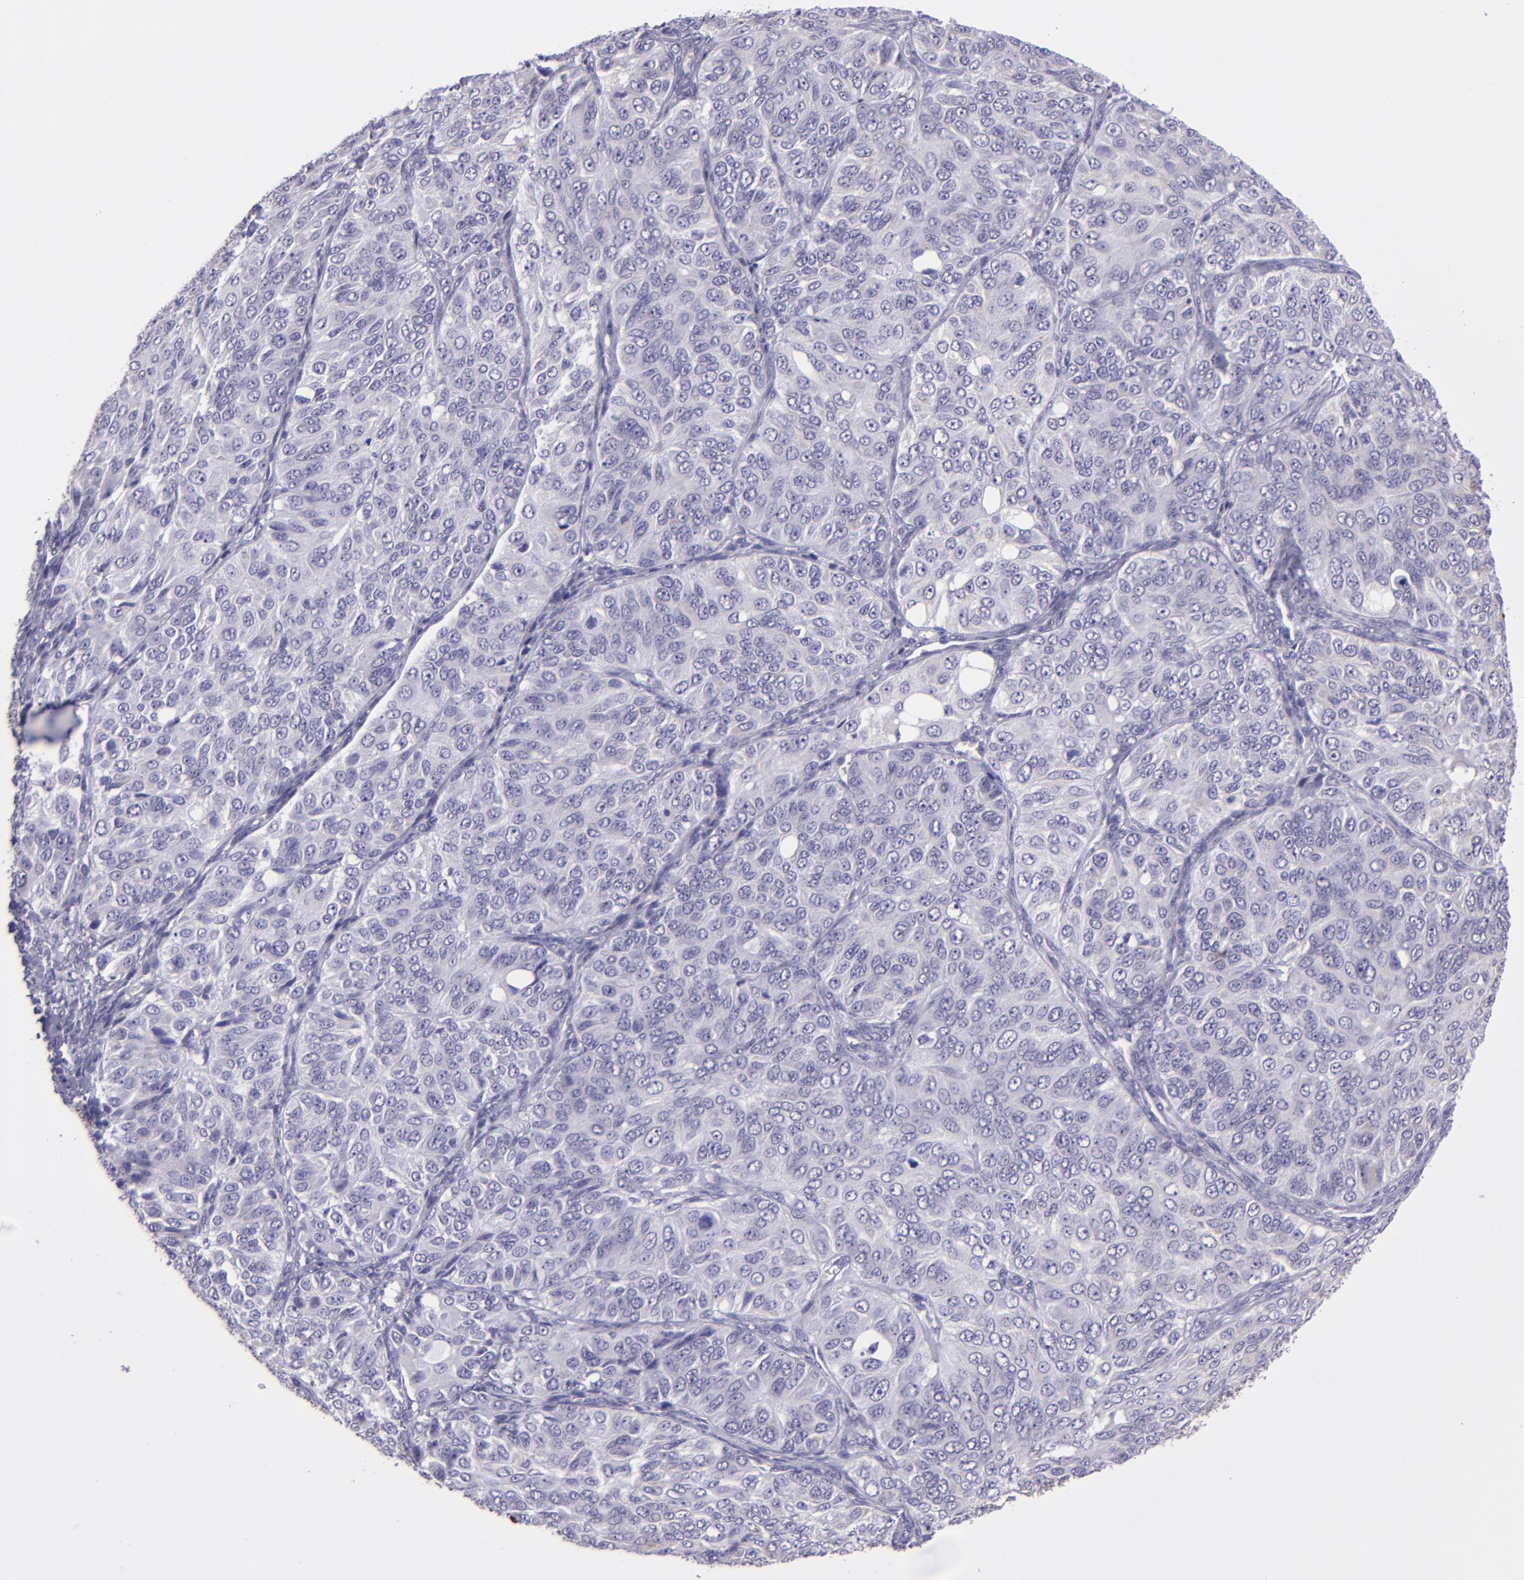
{"staining": {"intensity": "negative", "quantity": "none", "location": "none"}, "tissue": "ovarian cancer", "cell_type": "Tumor cells", "image_type": "cancer", "snomed": [{"axis": "morphology", "description": "Carcinoma, endometroid"}, {"axis": "topography", "description": "Ovary"}], "caption": "Photomicrograph shows no protein expression in tumor cells of endometroid carcinoma (ovarian) tissue. (Stains: DAB immunohistochemistry (IHC) with hematoxylin counter stain, Microscopy: brightfield microscopy at high magnification).", "gene": "MUC5AC", "patient": {"sex": "female", "age": 51}}